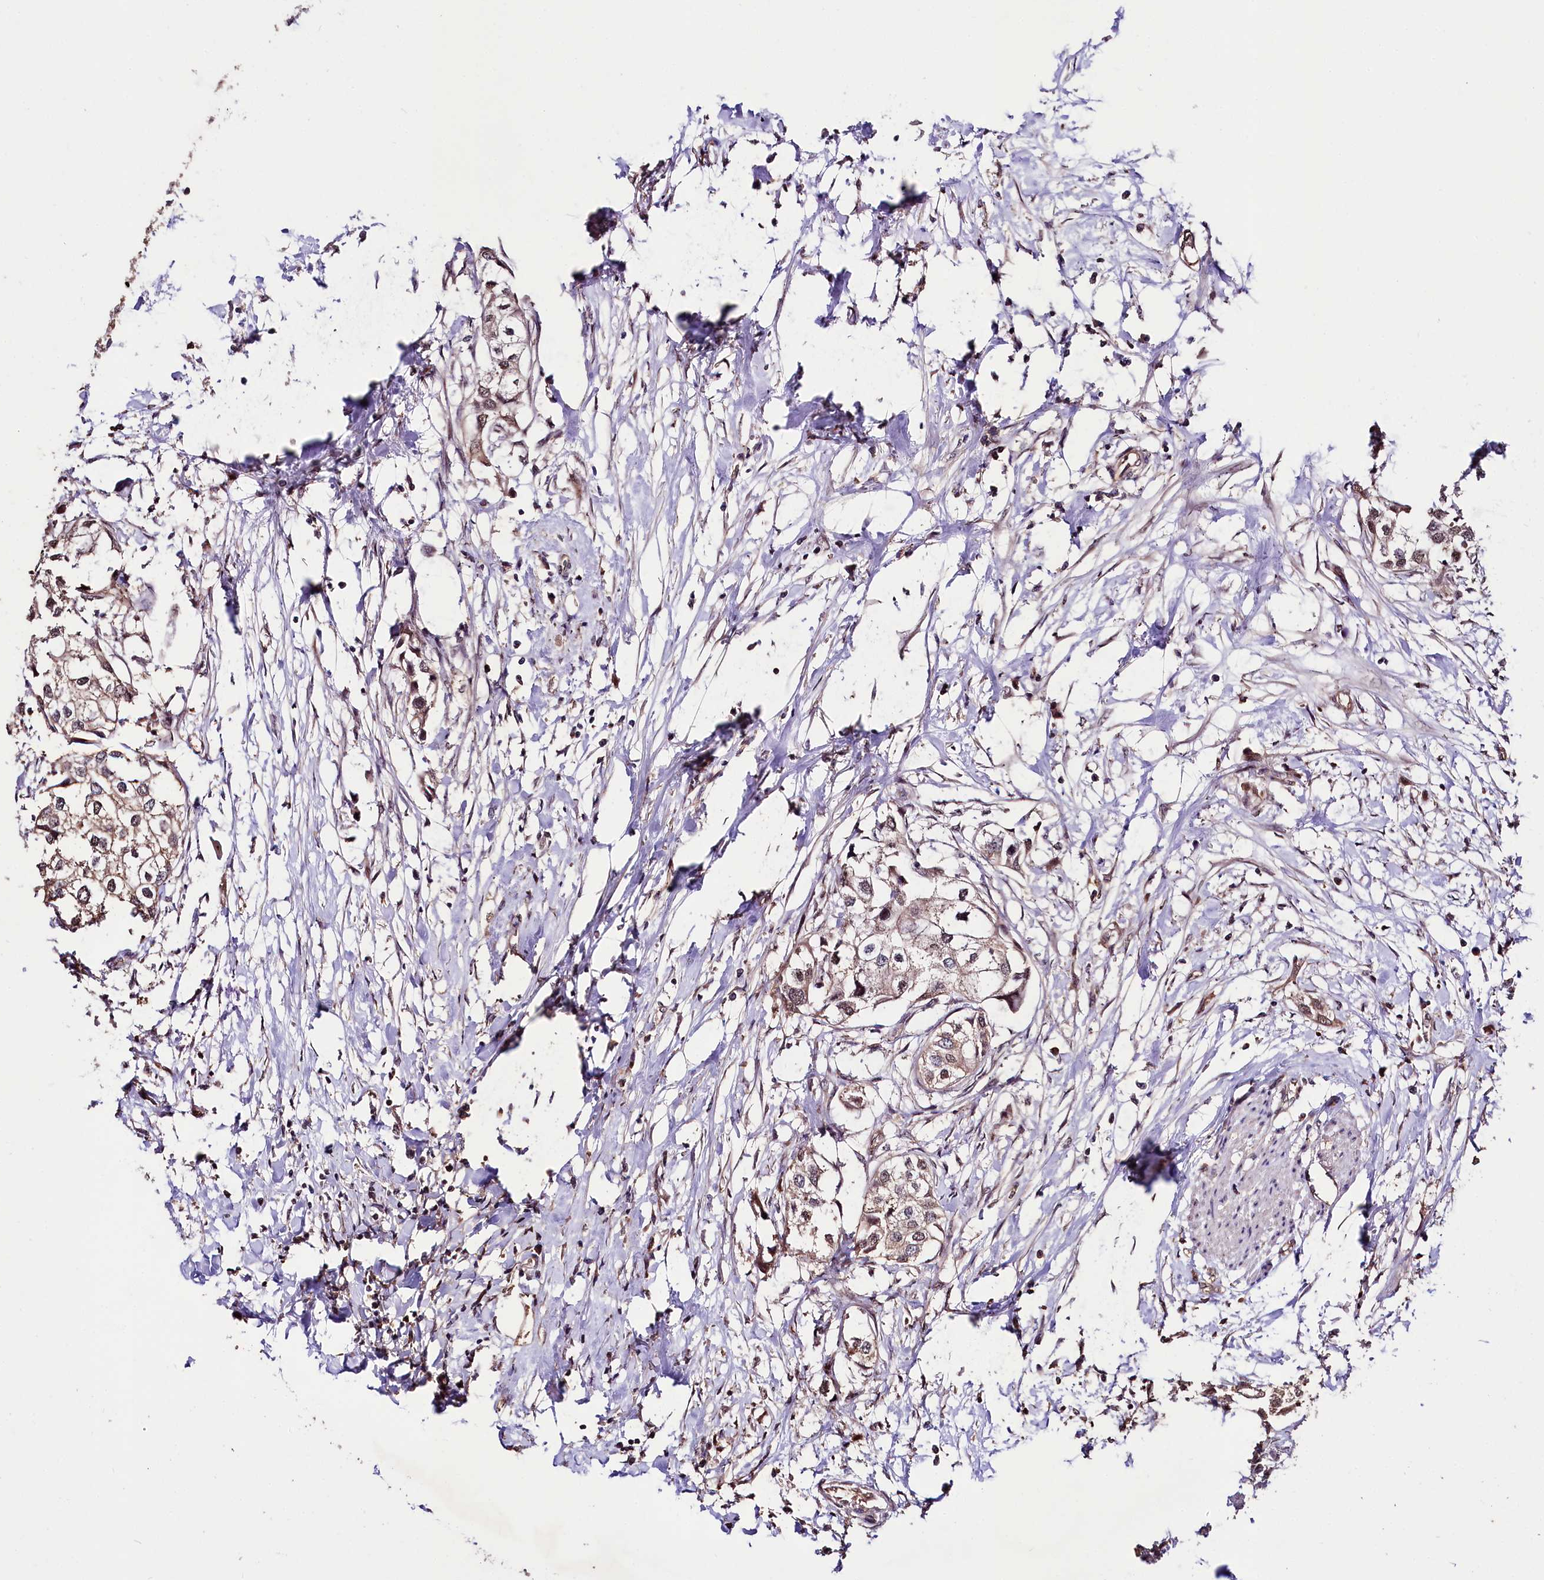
{"staining": {"intensity": "weak", "quantity": "<25%", "location": "cytoplasmic/membranous"}, "tissue": "urothelial cancer", "cell_type": "Tumor cells", "image_type": "cancer", "snomed": [{"axis": "morphology", "description": "Urothelial carcinoma, High grade"}, {"axis": "topography", "description": "Urinary bladder"}], "caption": "Protein analysis of high-grade urothelial carcinoma displays no significant staining in tumor cells. The staining was performed using DAB (3,3'-diaminobenzidine) to visualize the protein expression in brown, while the nuclei were stained in blue with hematoxylin (Magnification: 20x).", "gene": "KLRB1", "patient": {"sex": "male", "age": 64}}